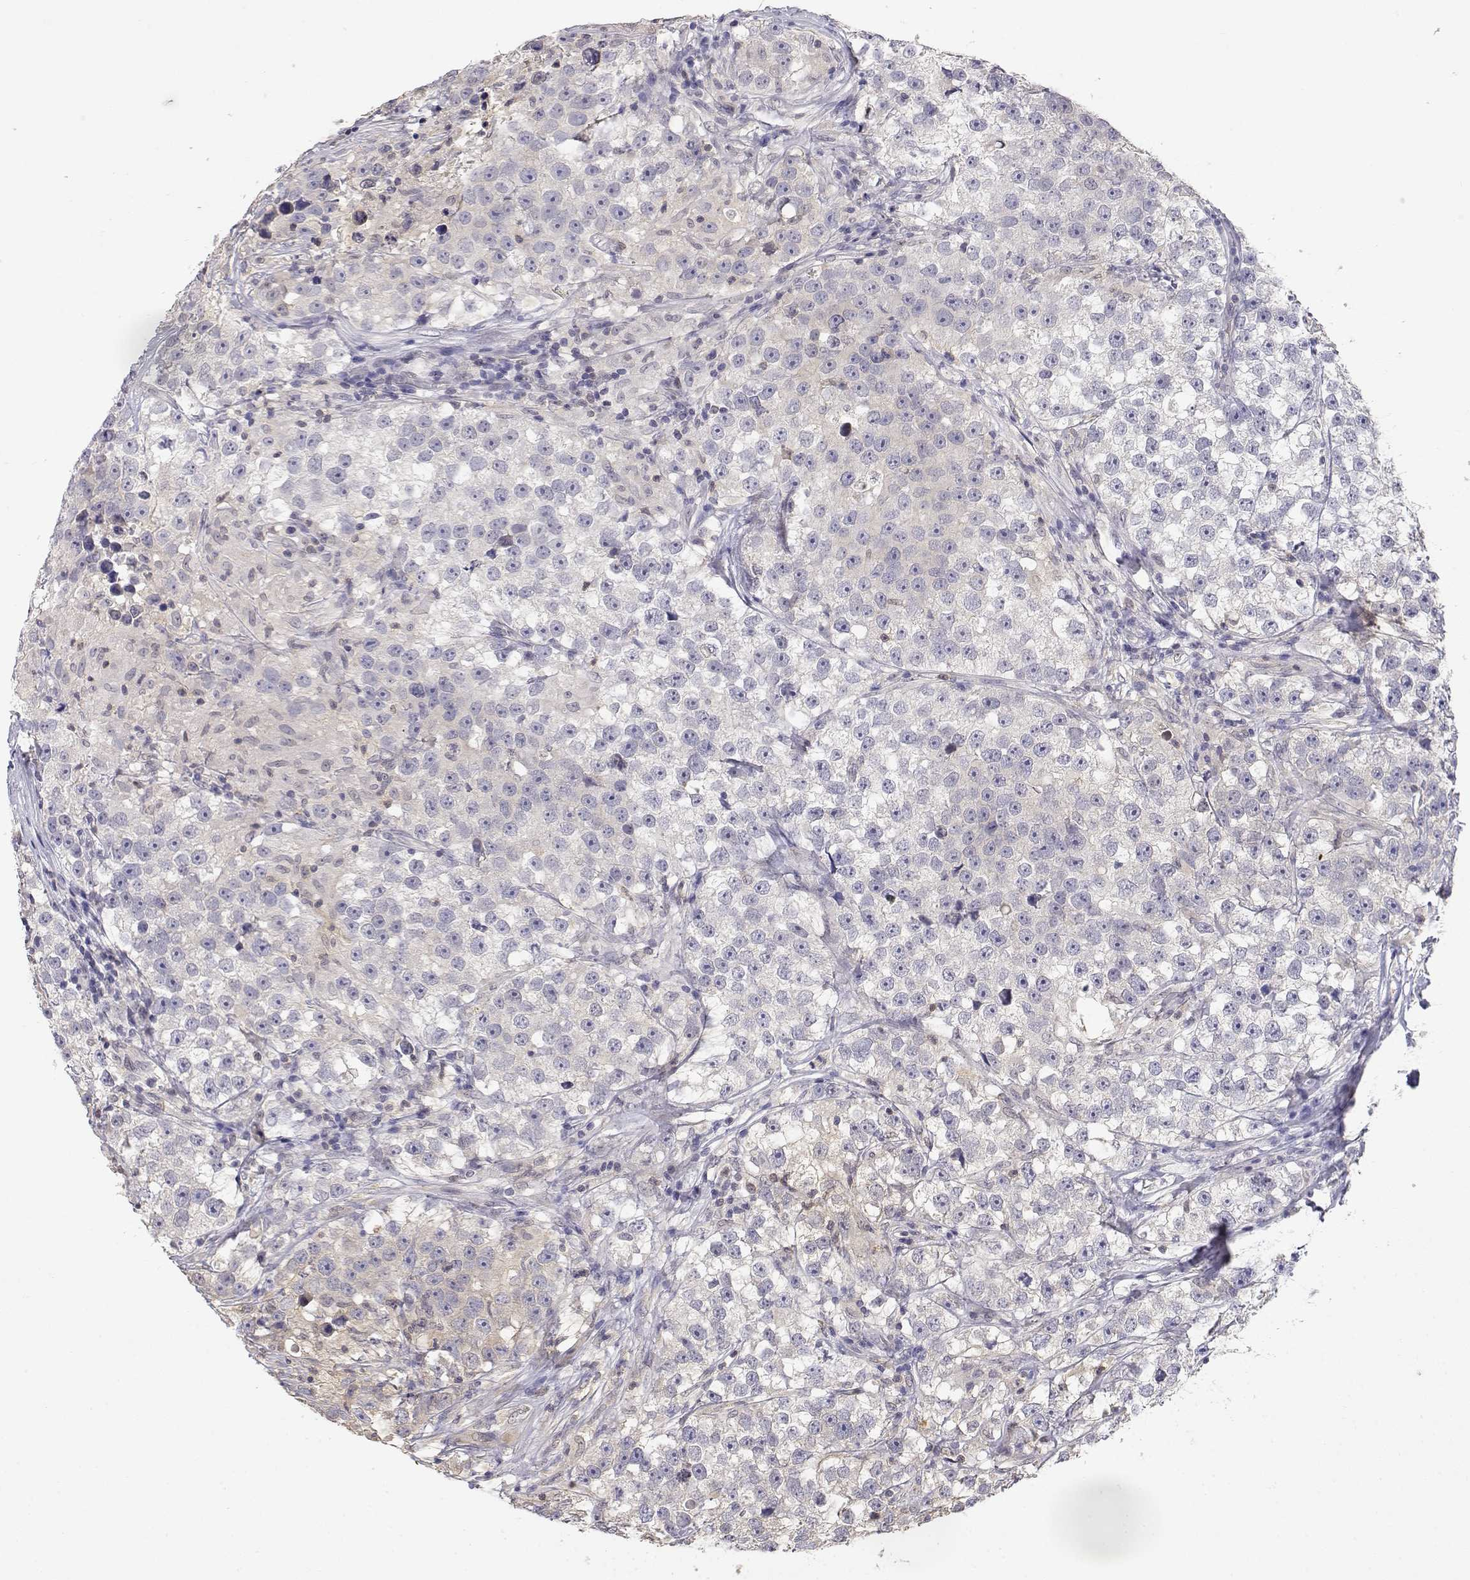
{"staining": {"intensity": "weak", "quantity": "<25%", "location": "cytoplasmic/membranous"}, "tissue": "testis cancer", "cell_type": "Tumor cells", "image_type": "cancer", "snomed": [{"axis": "morphology", "description": "Seminoma, NOS"}, {"axis": "topography", "description": "Testis"}], "caption": "The photomicrograph reveals no staining of tumor cells in seminoma (testis).", "gene": "ADA", "patient": {"sex": "male", "age": 46}}